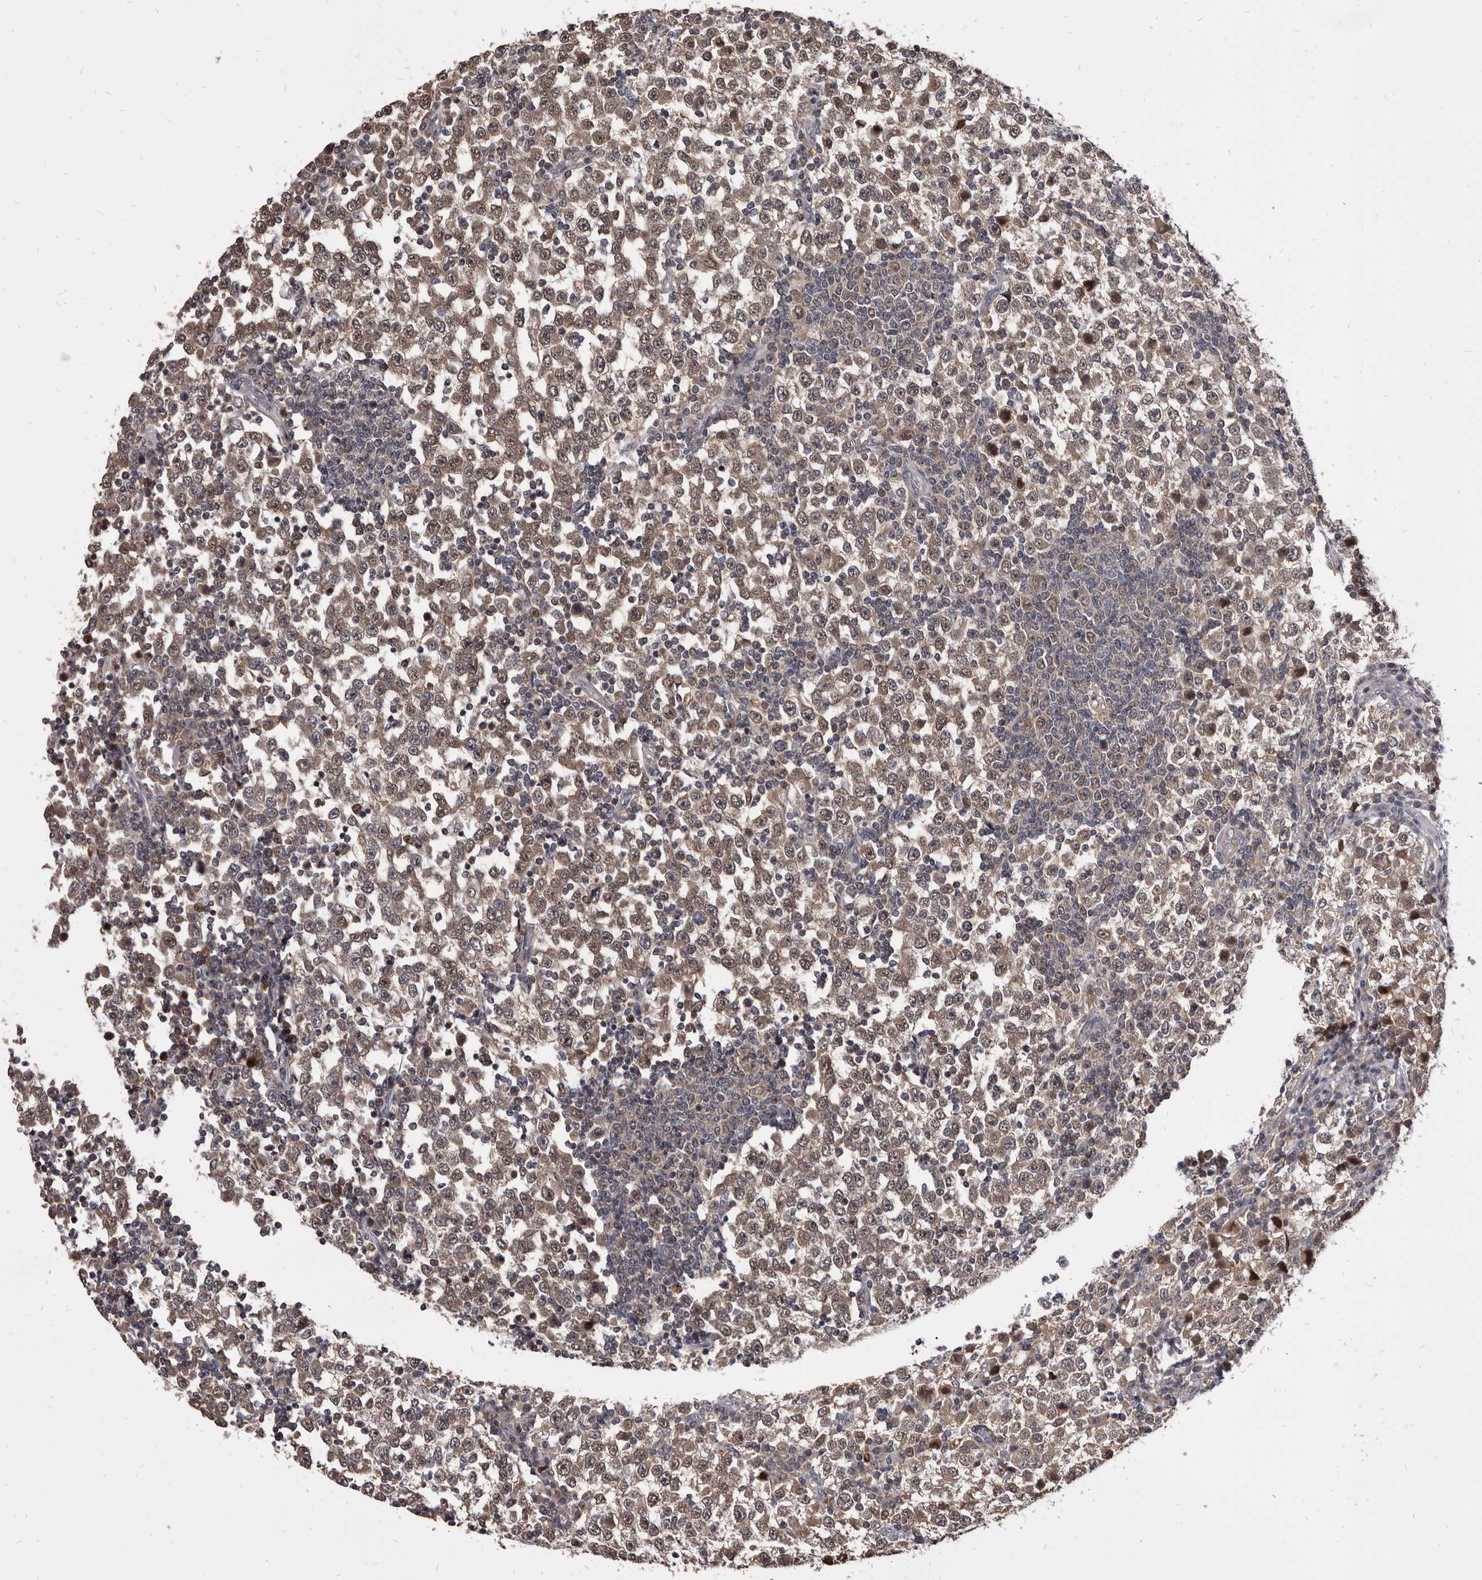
{"staining": {"intensity": "weak", "quantity": ">75%", "location": "cytoplasmic/membranous,nuclear"}, "tissue": "testis cancer", "cell_type": "Tumor cells", "image_type": "cancer", "snomed": [{"axis": "morphology", "description": "Seminoma, NOS"}, {"axis": "topography", "description": "Testis"}], "caption": "Testis cancer stained for a protein demonstrates weak cytoplasmic/membranous and nuclear positivity in tumor cells.", "gene": "MAP3K14", "patient": {"sex": "male", "age": 65}}